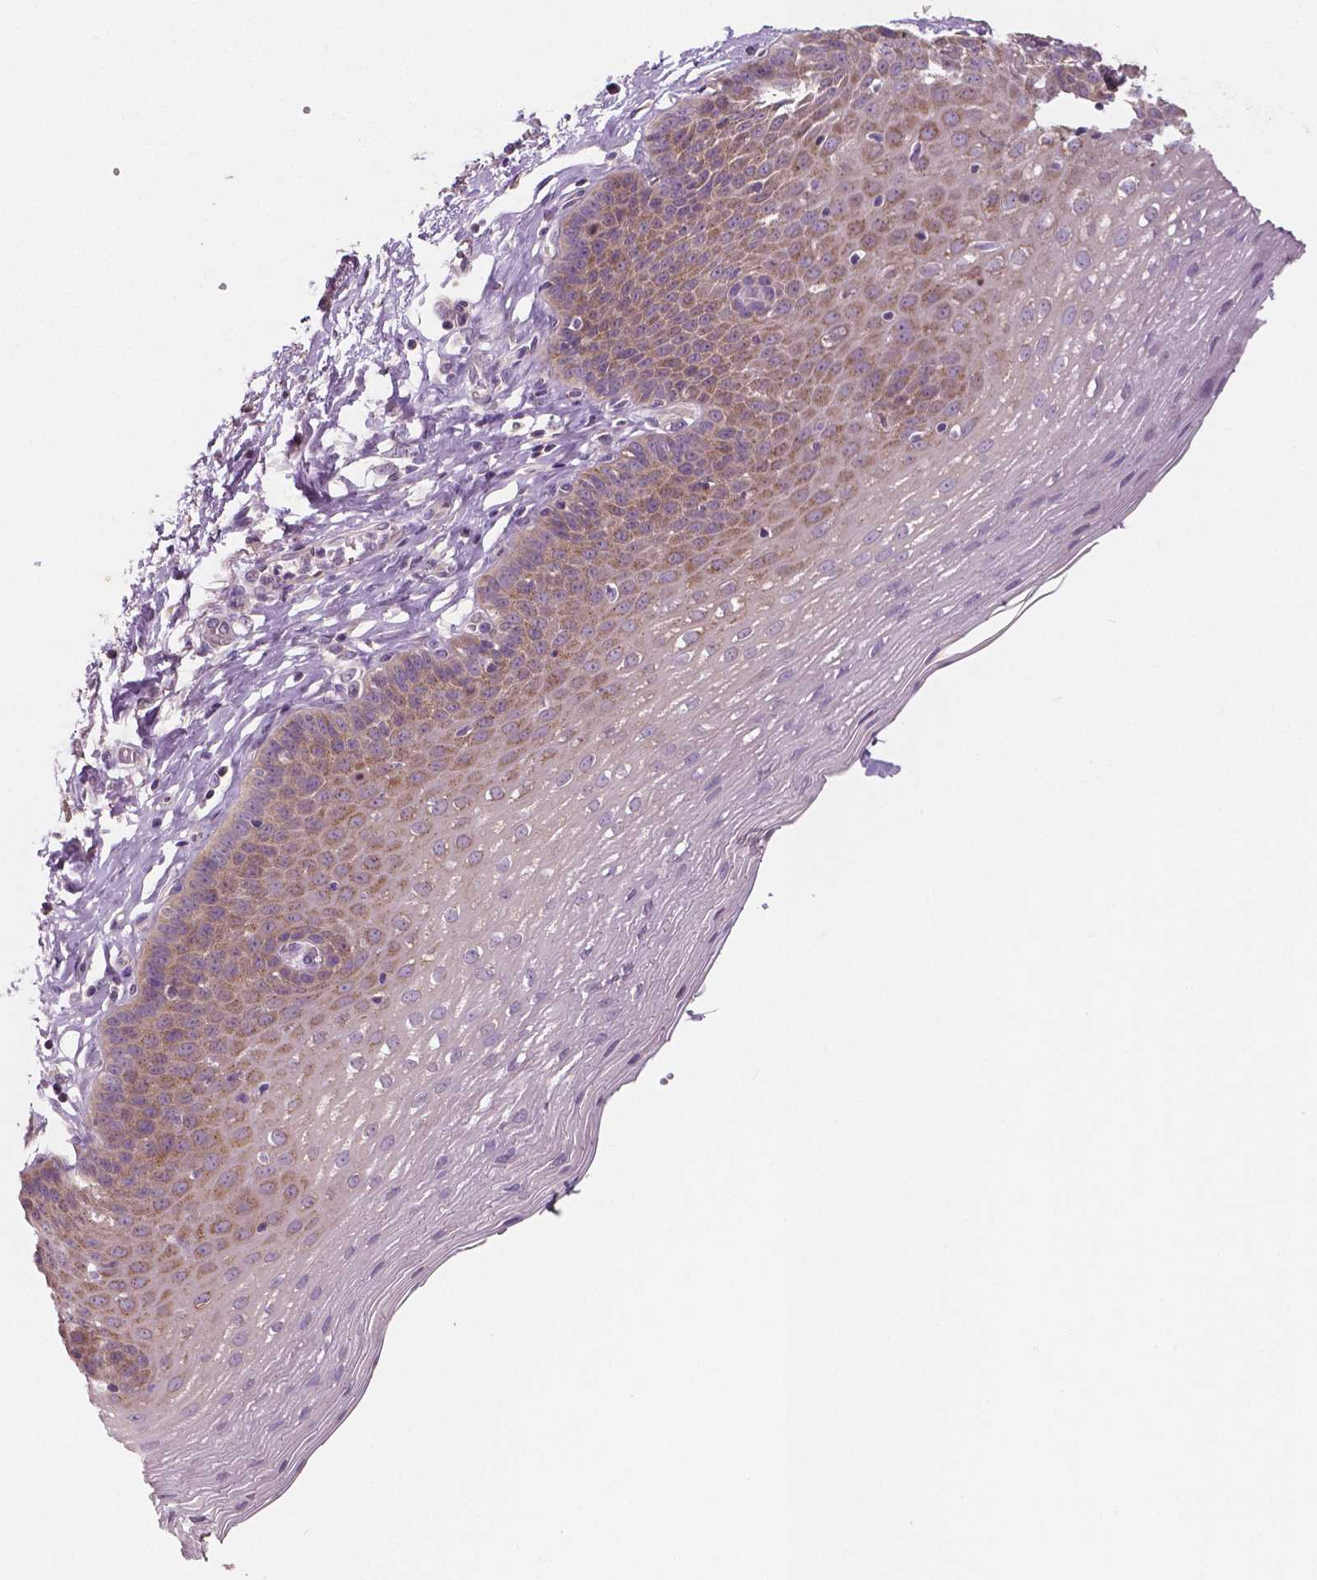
{"staining": {"intensity": "weak", "quantity": "25%-75%", "location": "cytoplasmic/membranous"}, "tissue": "esophagus", "cell_type": "Squamous epithelial cells", "image_type": "normal", "snomed": [{"axis": "morphology", "description": "Normal tissue, NOS"}, {"axis": "topography", "description": "Esophagus"}], "caption": "IHC image of benign human esophagus stained for a protein (brown), which reveals low levels of weak cytoplasmic/membranous staining in about 25%-75% of squamous epithelial cells.", "gene": "LSM14B", "patient": {"sex": "female", "age": 81}}